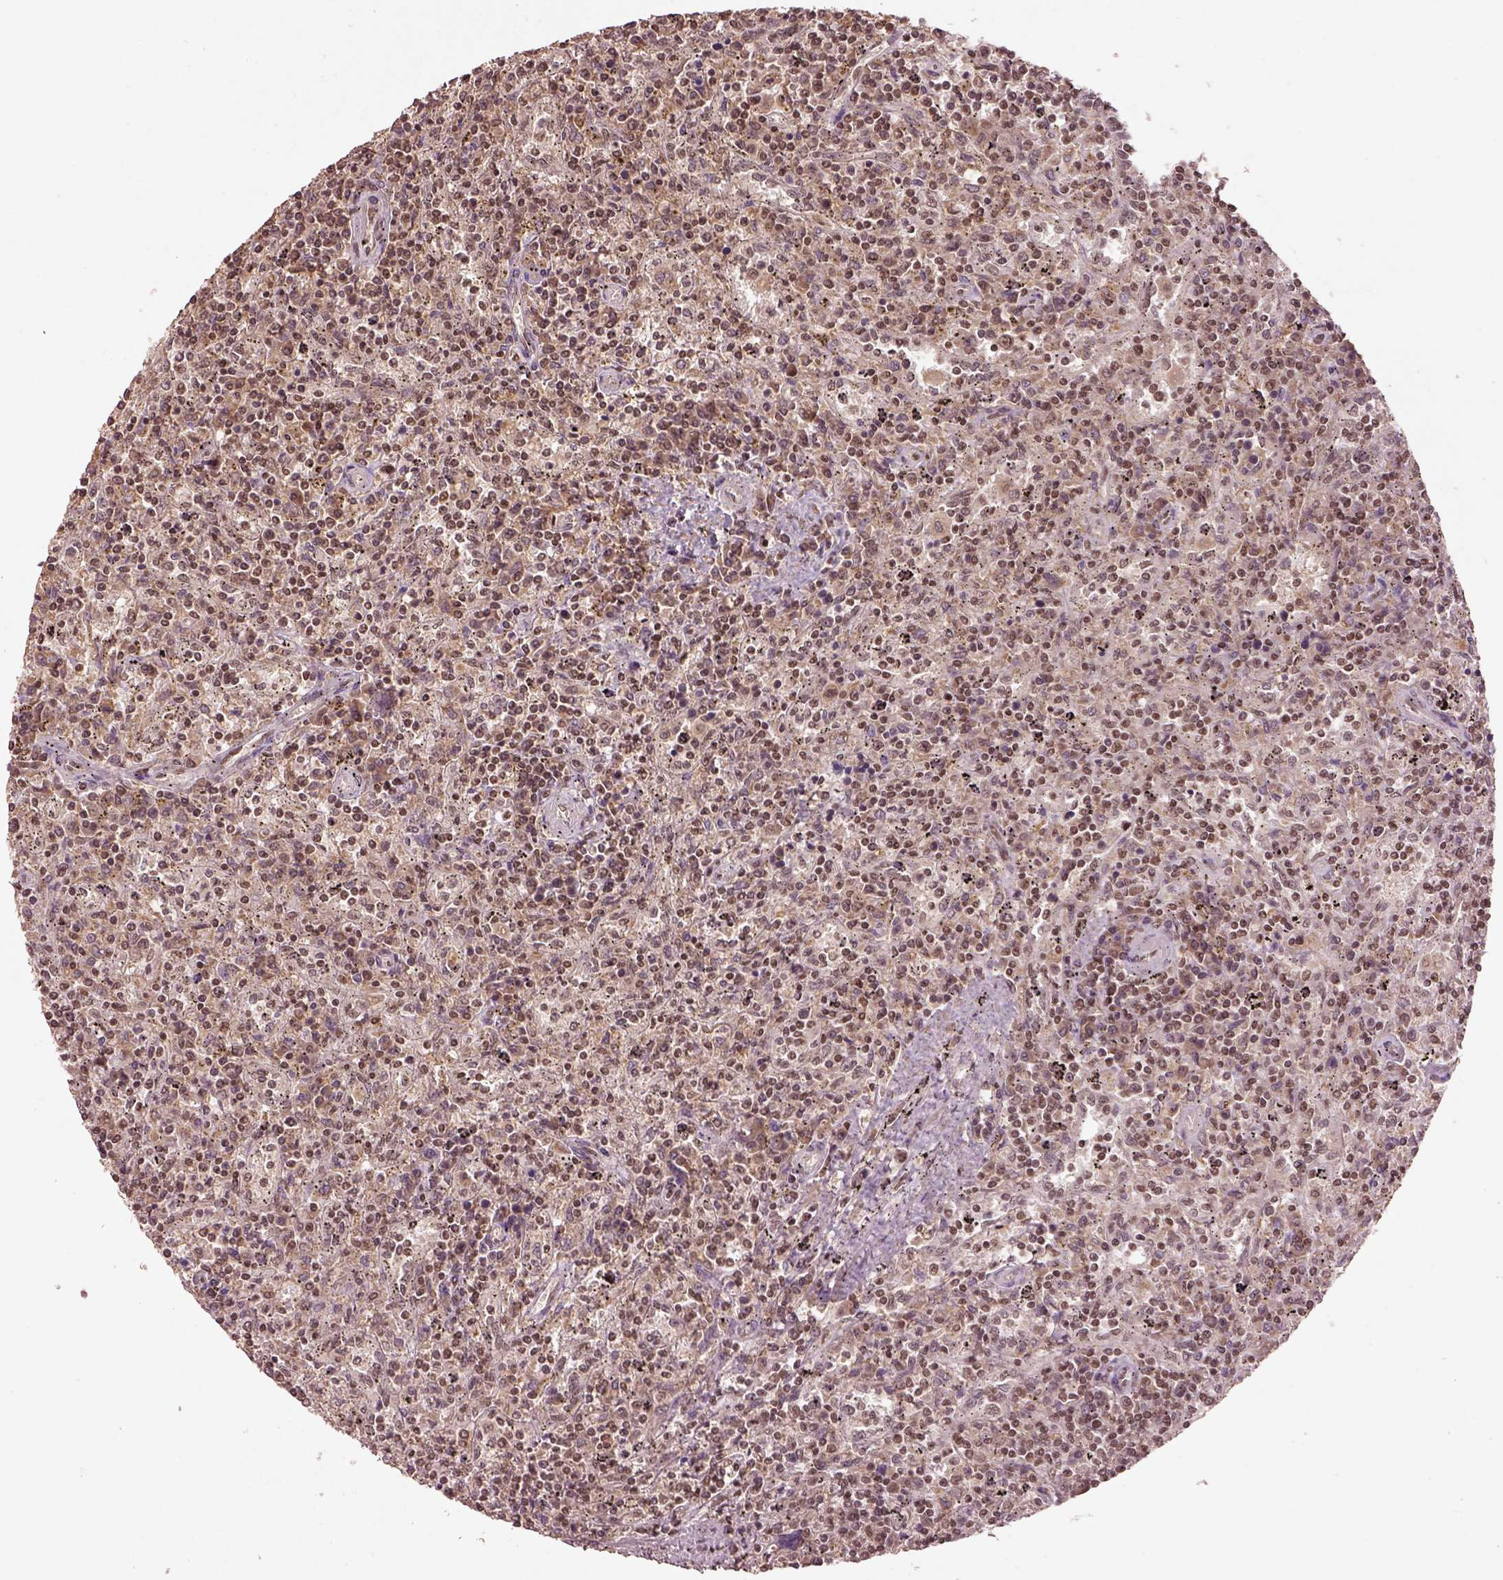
{"staining": {"intensity": "moderate", "quantity": ">75%", "location": "nuclear"}, "tissue": "lymphoma", "cell_type": "Tumor cells", "image_type": "cancer", "snomed": [{"axis": "morphology", "description": "Malignant lymphoma, non-Hodgkin's type, Low grade"}, {"axis": "topography", "description": "Spleen"}], "caption": "Lymphoma tissue reveals moderate nuclear positivity in about >75% of tumor cells, visualized by immunohistochemistry.", "gene": "BRD9", "patient": {"sex": "male", "age": 62}}